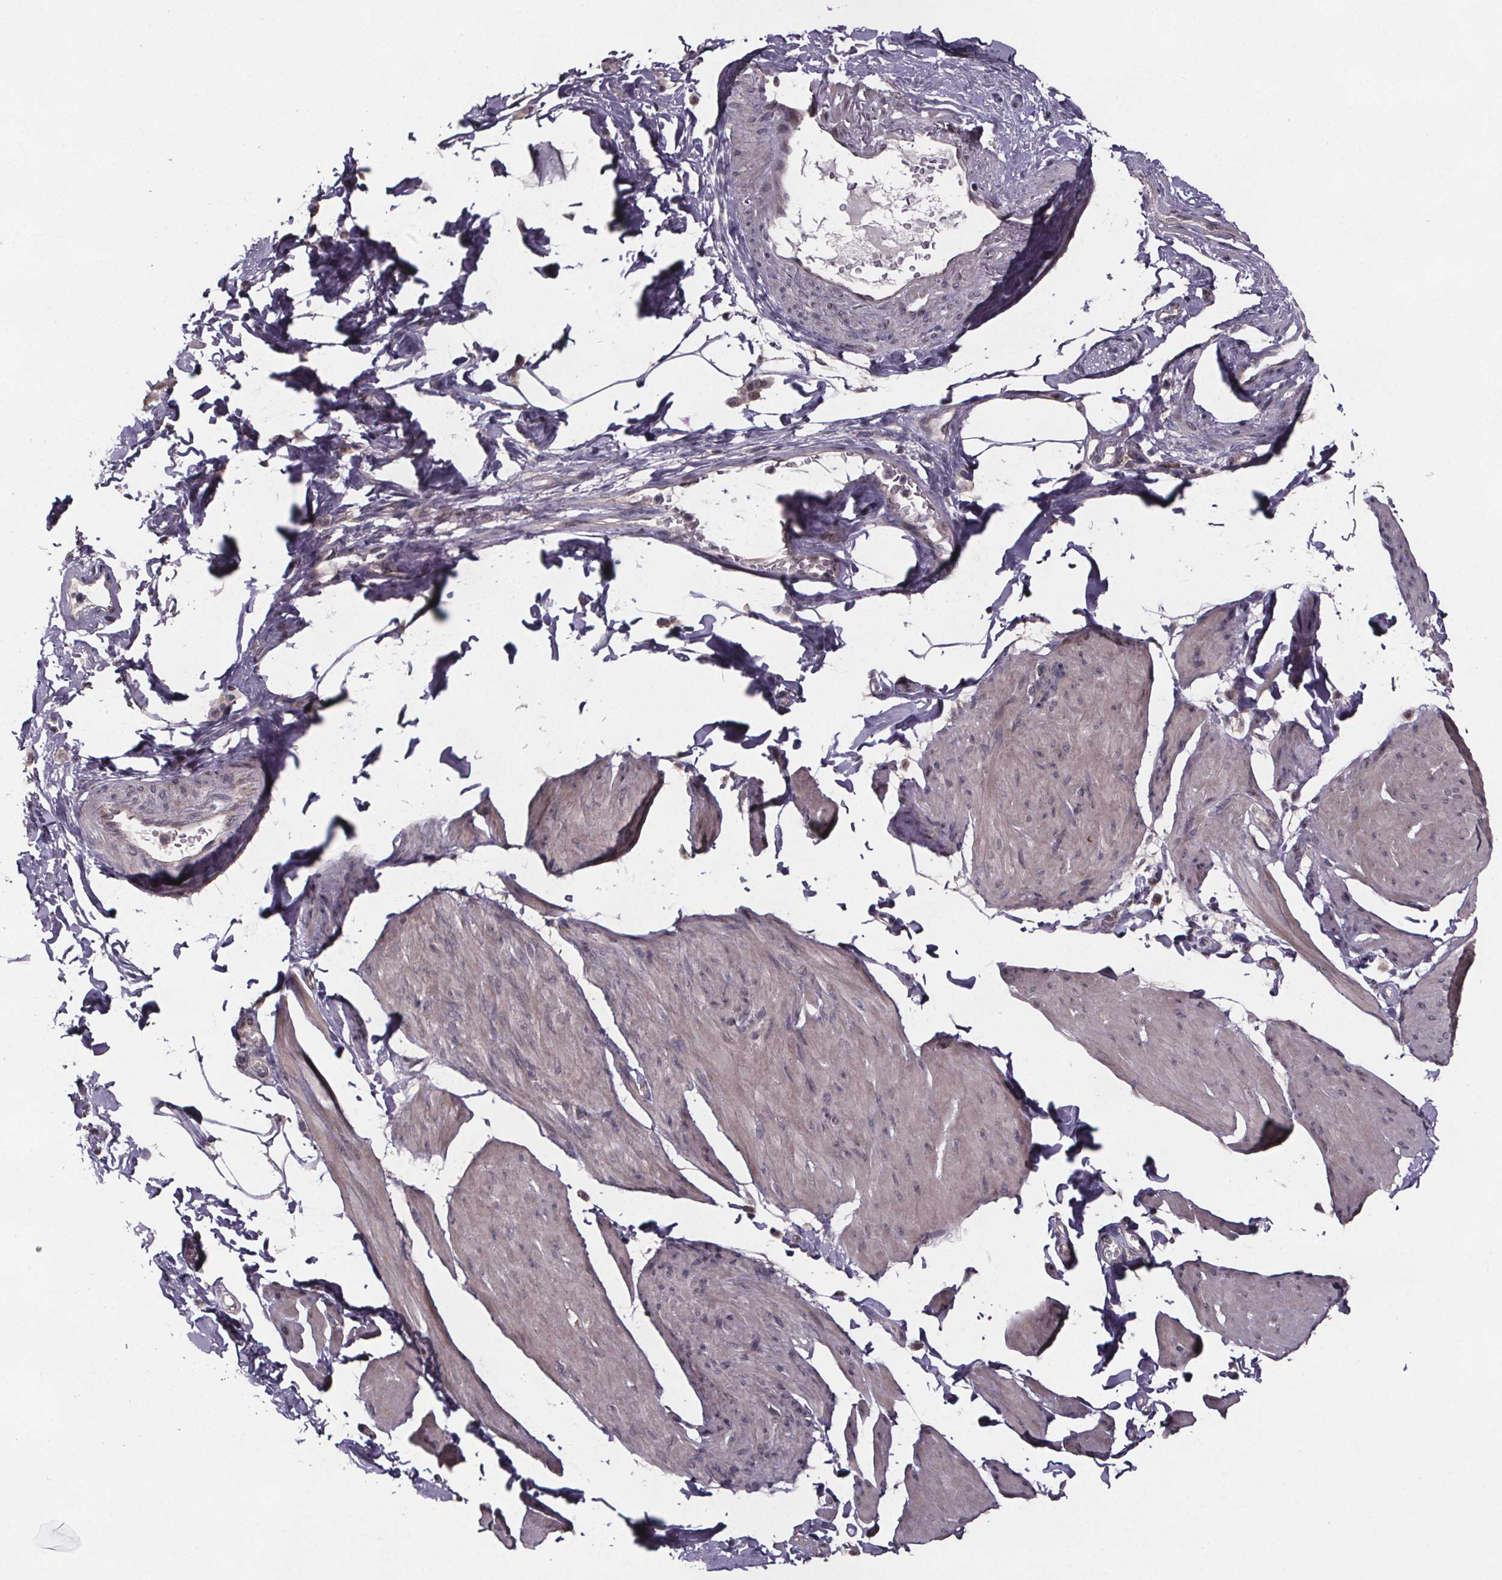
{"staining": {"intensity": "weak", "quantity": "25%-75%", "location": "cytoplasmic/membranous"}, "tissue": "smooth muscle", "cell_type": "Smooth muscle cells", "image_type": "normal", "snomed": [{"axis": "morphology", "description": "Normal tissue, NOS"}, {"axis": "topography", "description": "Adipose tissue"}, {"axis": "topography", "description": "Smooth muscle"}, {"axis": "topography", "description": "Peripheral nerve tissue"}], "caption": "The histopathology image demonstrates staining of normal smooth muscle, revealing weak cytoplasmic/membranous protein positivity (brown color) within smooth muscle cells. The protein is shown in brown color, while the nuclei are stained blue.", "gene": "SAT1", "patient": {"sex": "male", "age": 83}}